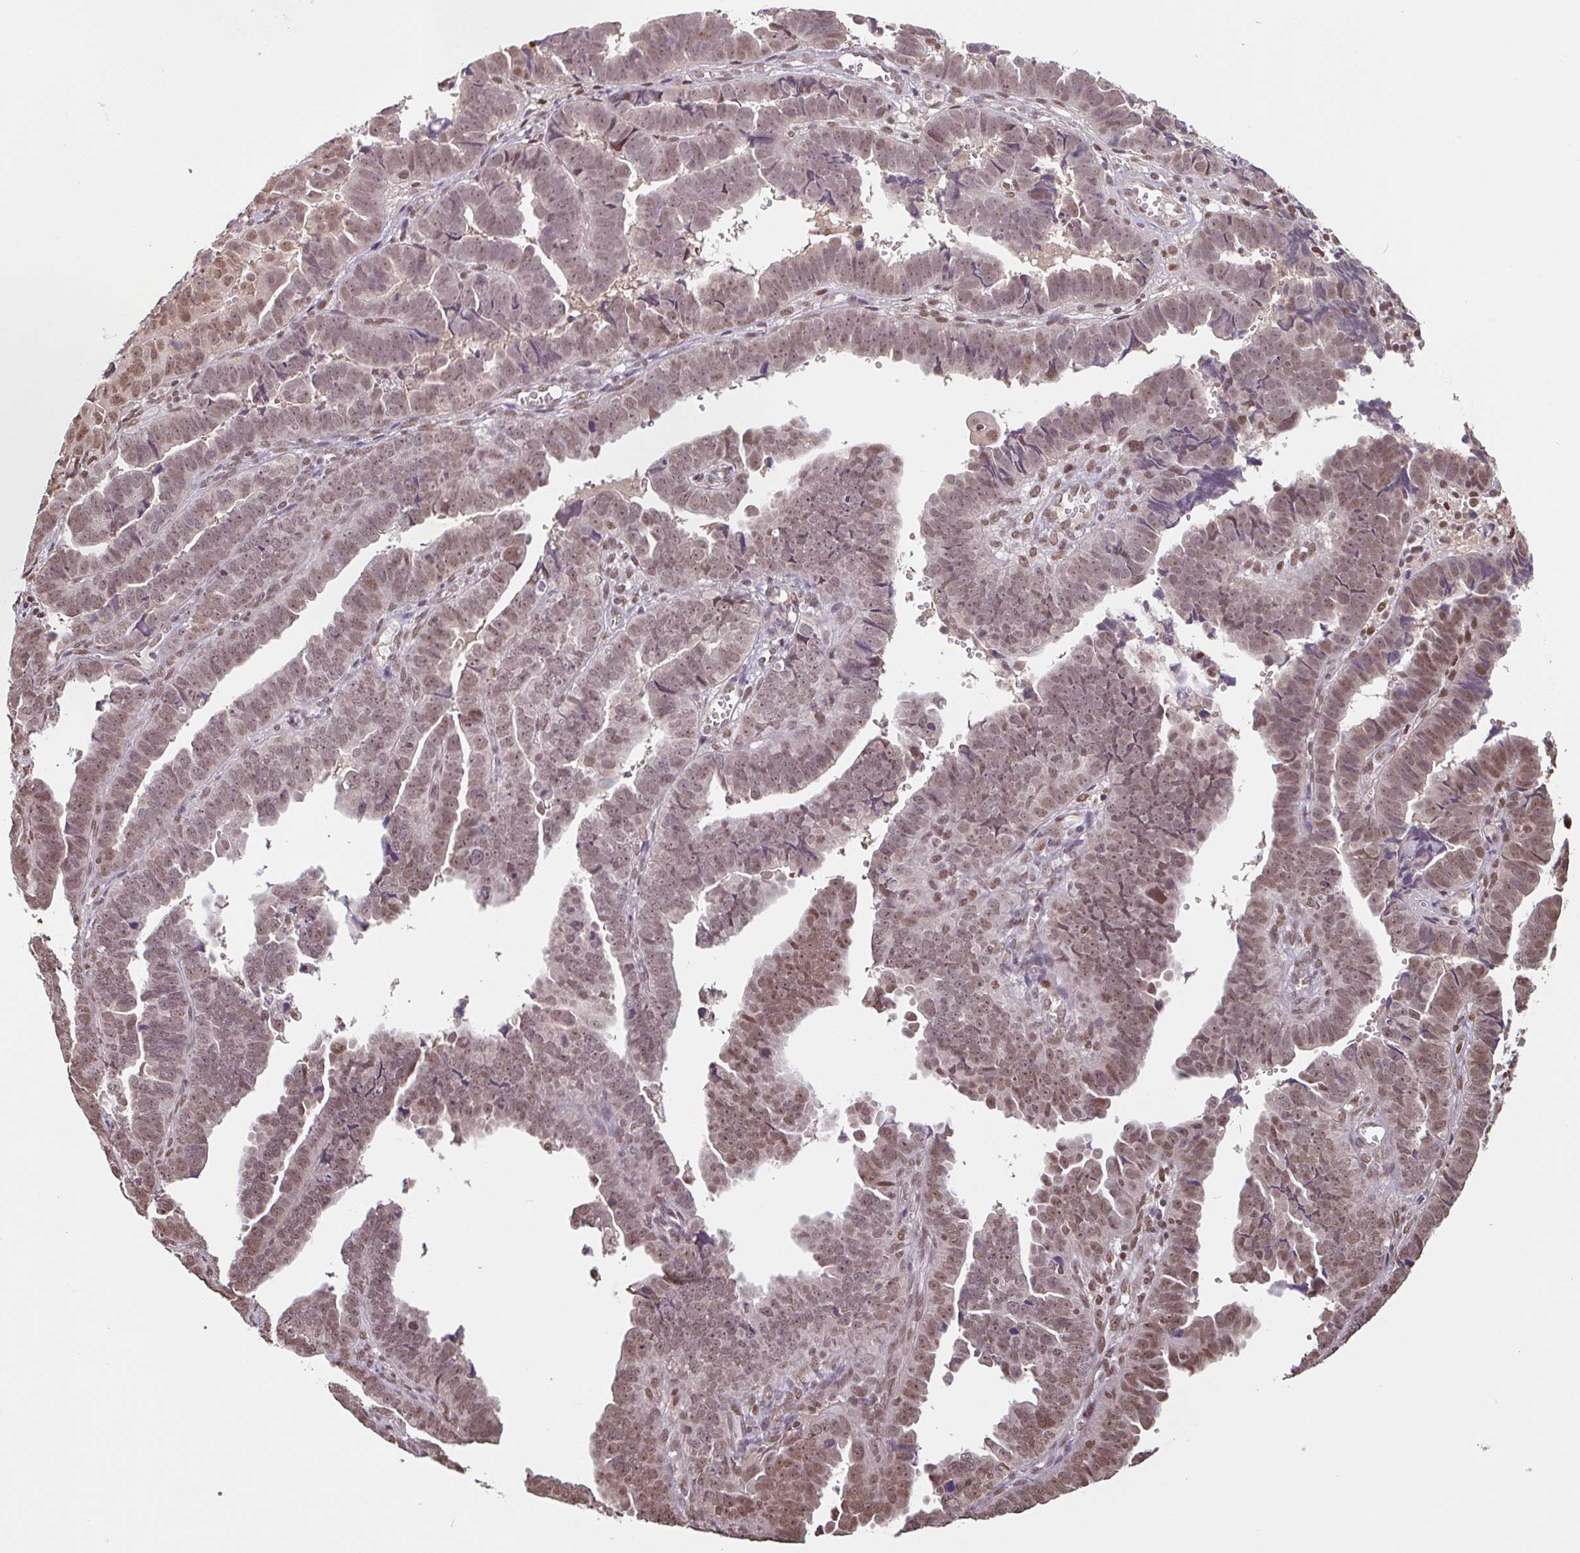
{"staining": {"intensity": "moderate", "quantity": ">75%", "location": "nuclear"}, "tissue": "endometrial cancer", "cell_type": "Tumor cells", "image_type": "cancer", "snomed": [{"axis": "morphology", "description": "Adenocarcinoma, NOS"}, {"axis": "topography", "description": "Endometrium"}], "caption": "Adenocarcinoma (endometrial) was stained to show a protein in brown. There is medium levels of moderate nuclear staining in about >75% of tumor cells. The staining was performed using DAB (3,3'-diaminobenzidine), with brown indicating positive protein expression. Nuclei are stained blue with hematoxylin.", "gene": "DR1", "patient": {"sex": "female", "age": 75}}